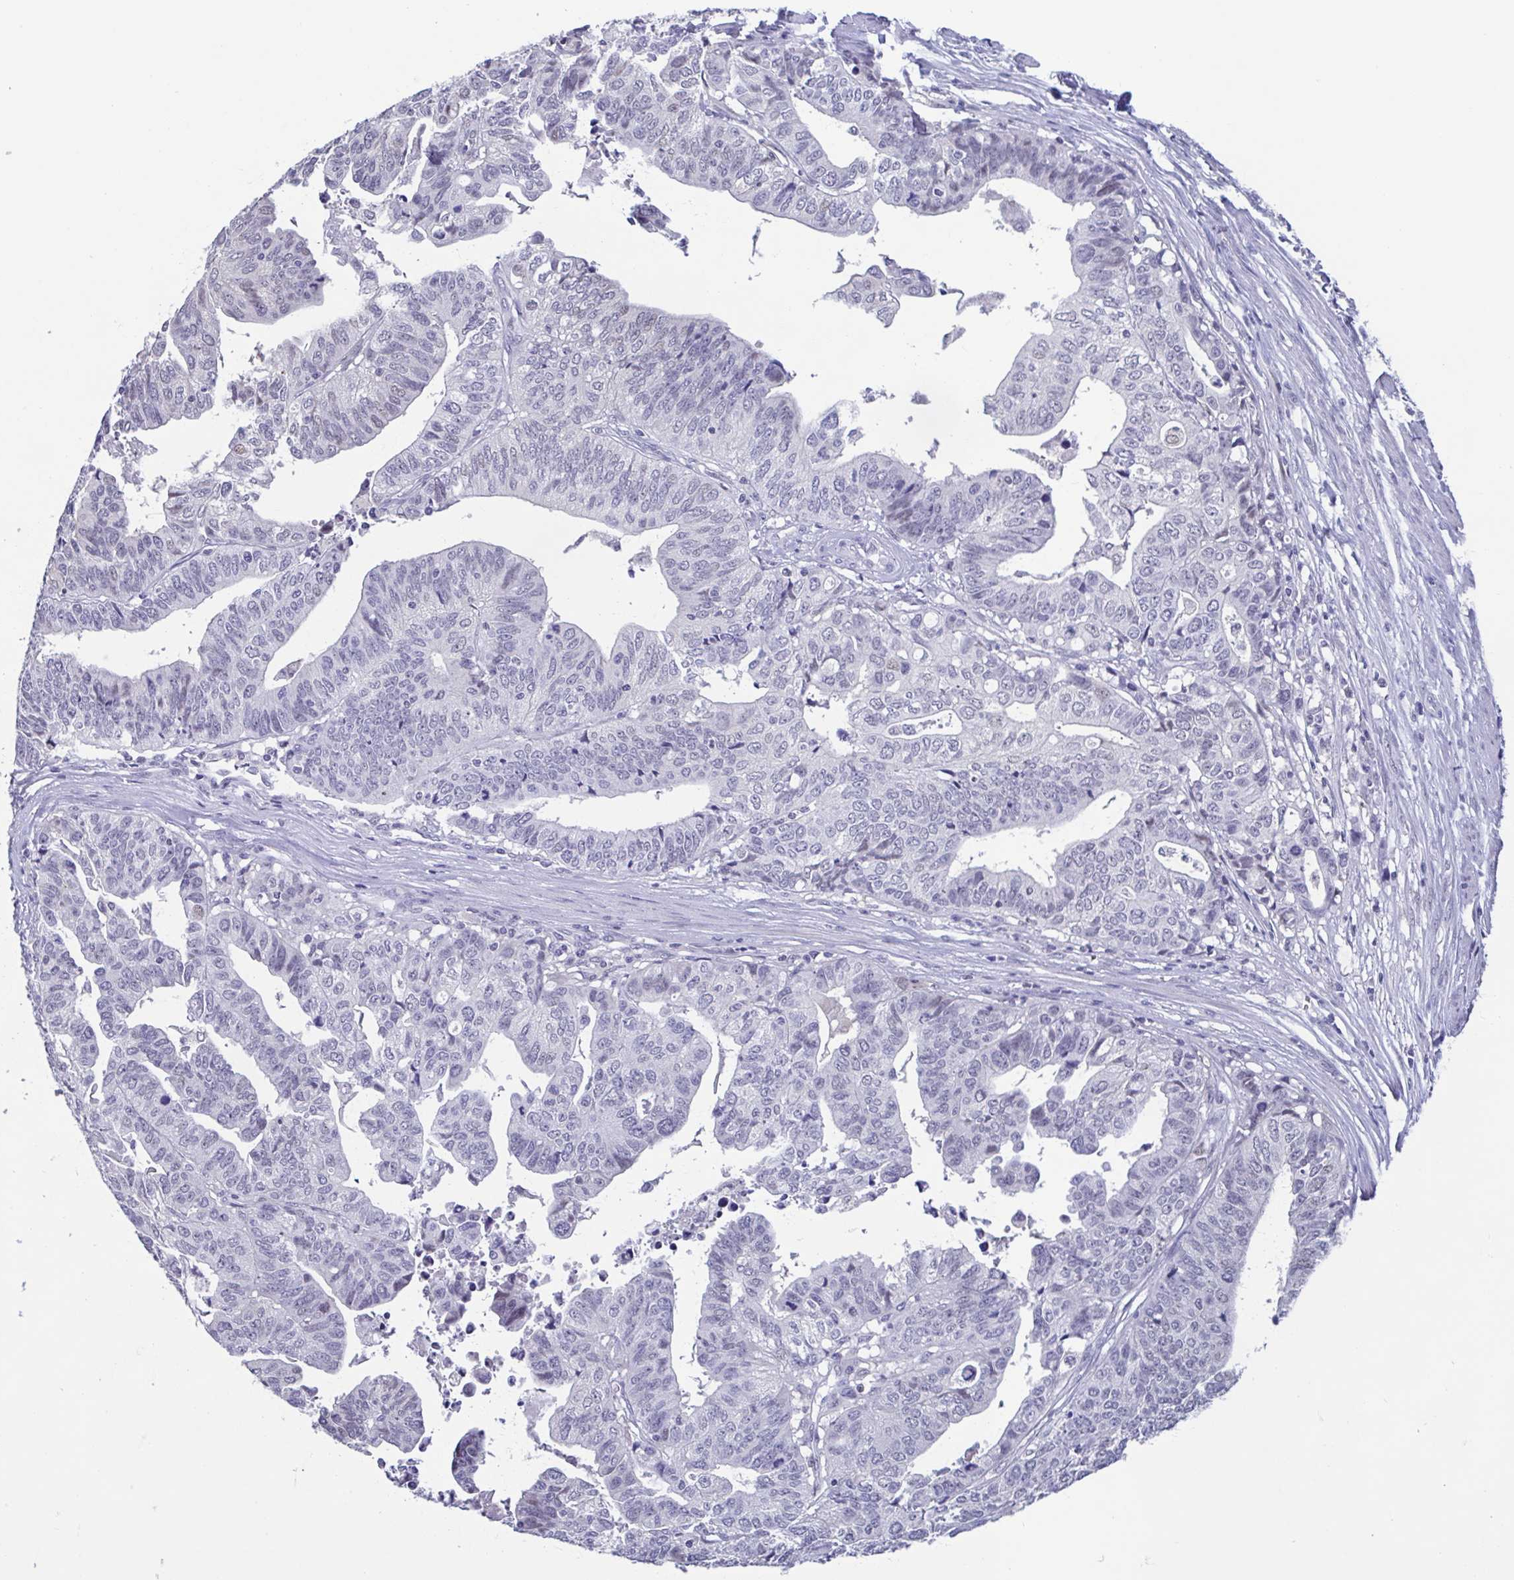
{"staining": {"intensity": "weak", "quantity": "<25%", "location": "nuclear"}, "tissue": "stomach cancer", "cell_type": "Tumor cells", "image_type": "cancer", "snomed": [{"axis": "morphology", "description": "Adenocarcinoma, NOS"}, {"axis": "topography", "description": "Stomach, upper"}], "caption": "A histopathology image of stomach adenocarcinoma stained for a protein exhibits no brown staining in tumor cells.", "gene": "PERM1", "patient": {"sex": "female", "age": 67}}